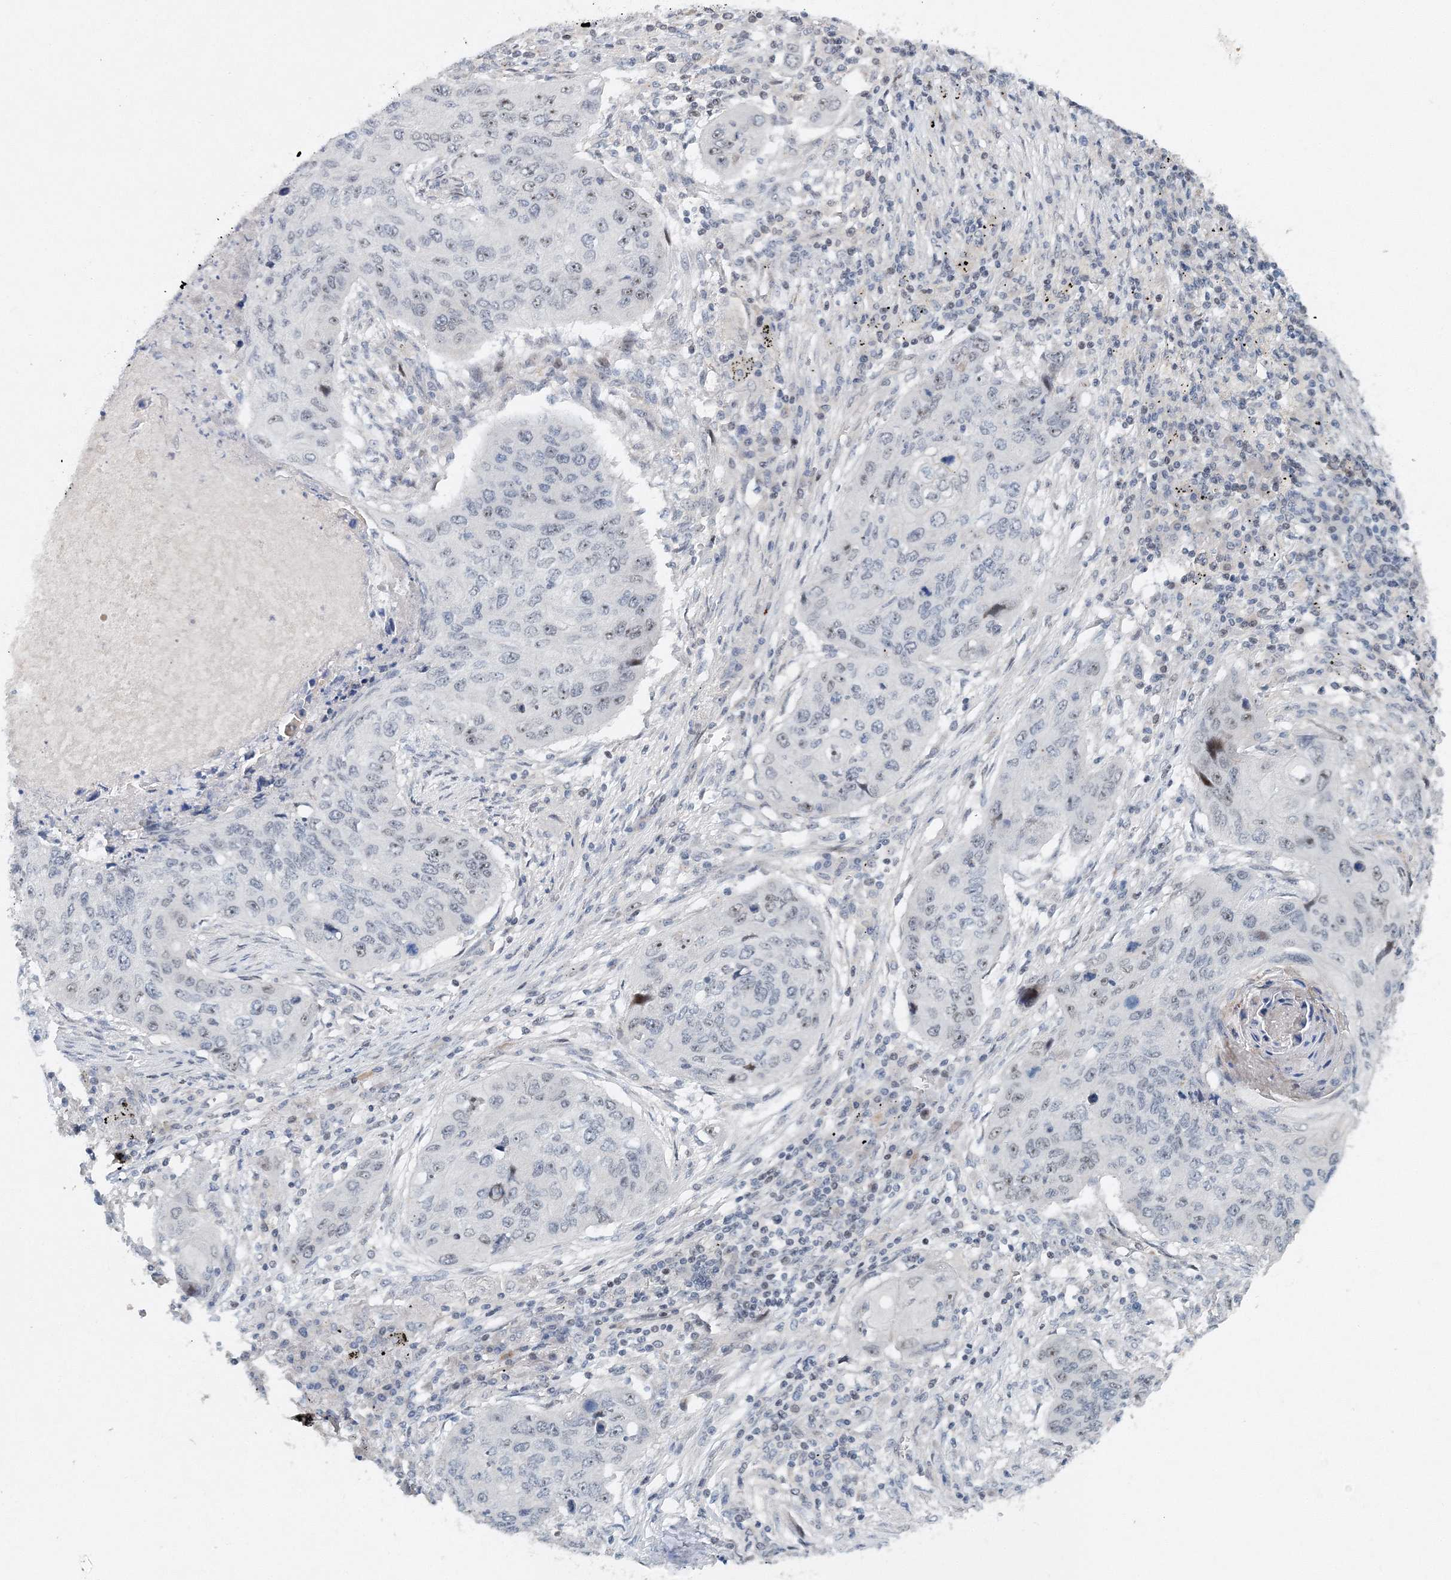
{"staining": {"intensity": "weak", "quantity": "<25%", "location": "nuclear"}, "tissue": "lung cancer", "cell_type": "Tumor cells", "image_type": "cancer", "snomed": [{"axis": "morphology", "description": "Squamous cell carcinoma, NOS"}, {"axis": "topography", "description": "Lung"}], "caption": "The image exhibits no significant positivity in tumor cells of lung squamous cell carcinoma. Brightfield microscopy of immunohistochemistry (IHC) stained with DAB (brown) and hematoxylin (blue), captured at high magnification.", "gene": "UIMC1", "patient": {"sex": "female", "age": 63}}